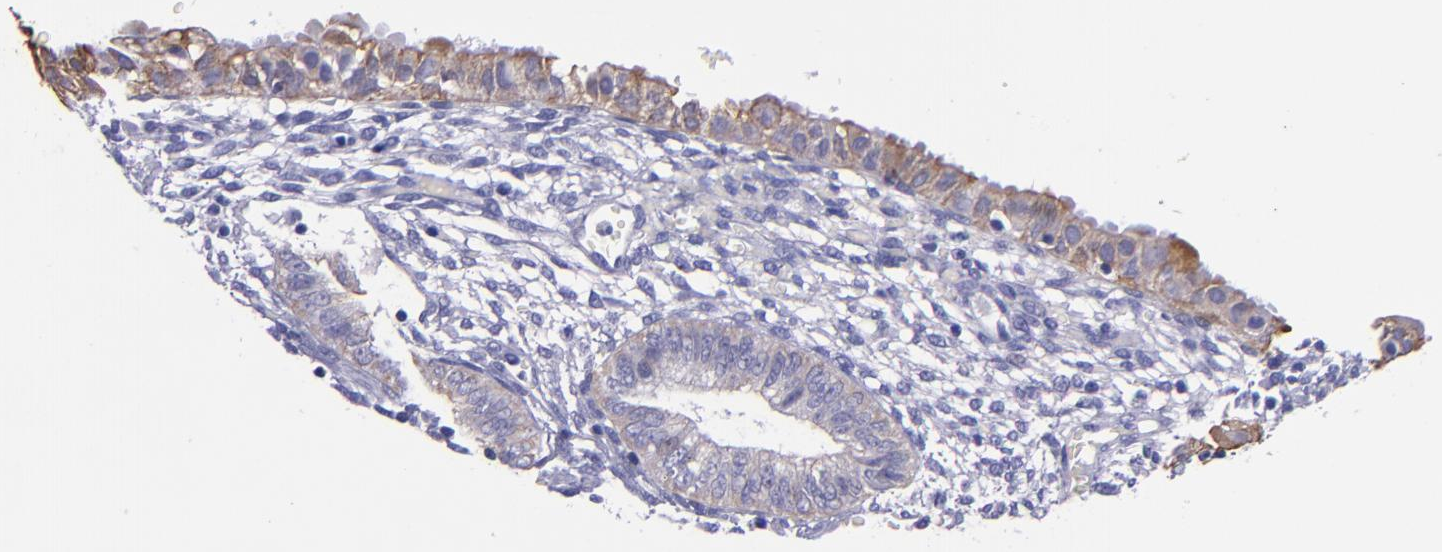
{"staining": {"intensity": "negative", "quantity": "none", "location": "none"}, "tissue": "endometrium", "cell_type": "Cells in endometrial stroma", "image_type": "normal", "snomed": [{"axis": "morphology", "description": "Normal tissue, NOS"}, {"axis": "topography", "description": "Endometrium"}], "caption": "DAB immunohistochemical staining of normal endometrium demonstrates no significant staining in cells in endometrial stroma. The staining was performed using DAB (3,3'-diaminobenzidine) to visualize the protein expression in brown, while the nuclei were stained in blue with hematoxylin (Magnification: 20x).", "gene": "KRT4", "patient": {"sex": "female", "age": 61}}